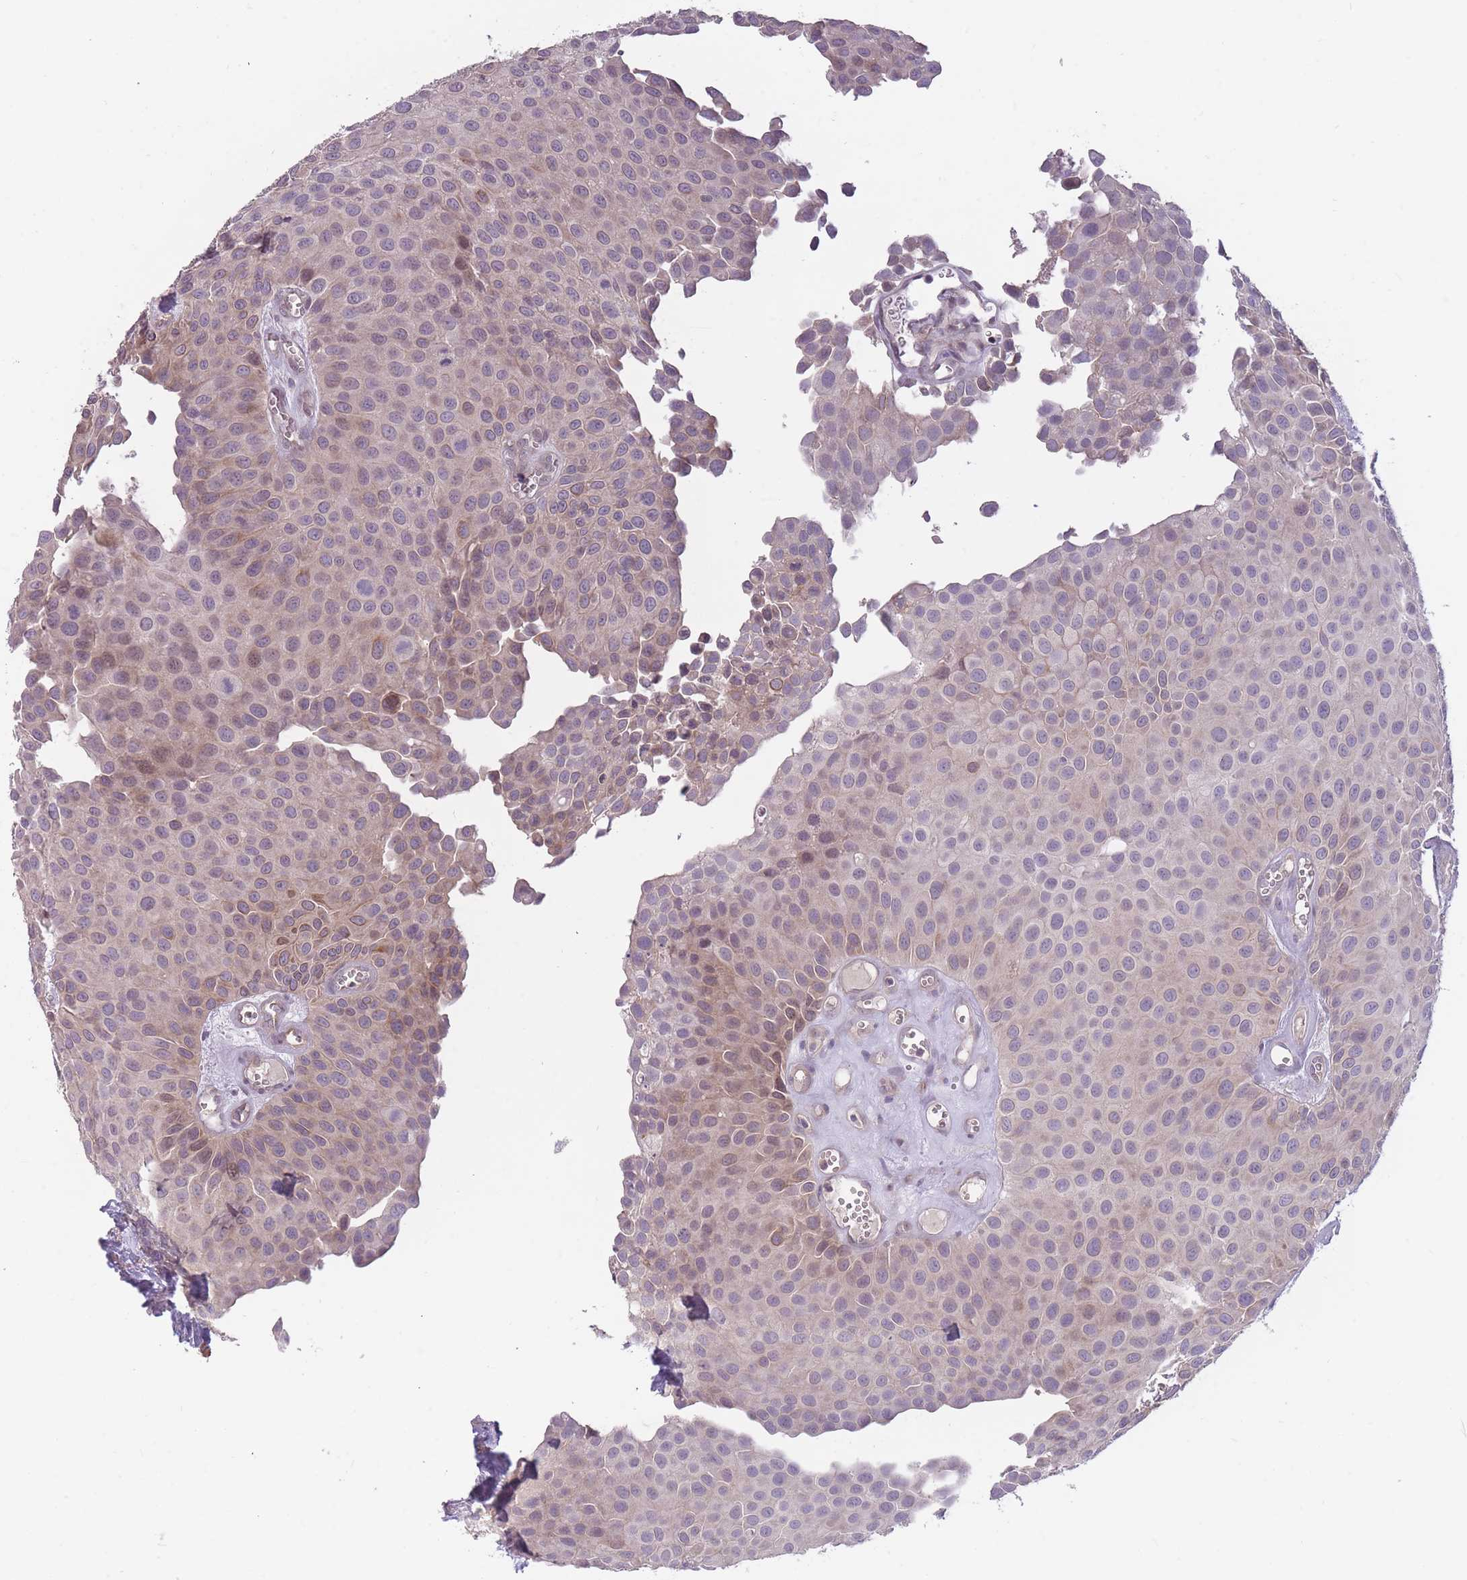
{"staining": {"intensity": "moderate", "quantity": "<25%", "location": "cytoplasmic/membranous,nuclear"}, "tissue": "urothelial cancer", "cell_type": "Tumor cells", "image_type": "cancer", "snomed": [{"axis": "morphology", "description": "Urothelial carcinoma, Low grade"}, {"axis": "topography", "description": "Urinary bladder"}], "caption": "Low-grade urothelial carcinoma stained for a protein demonstrates moderate cytoplasmic/membranous and nuclear positivity in tumor cells.", "gene": "TET3", "patient": {"sex": "male", "age": 88}}